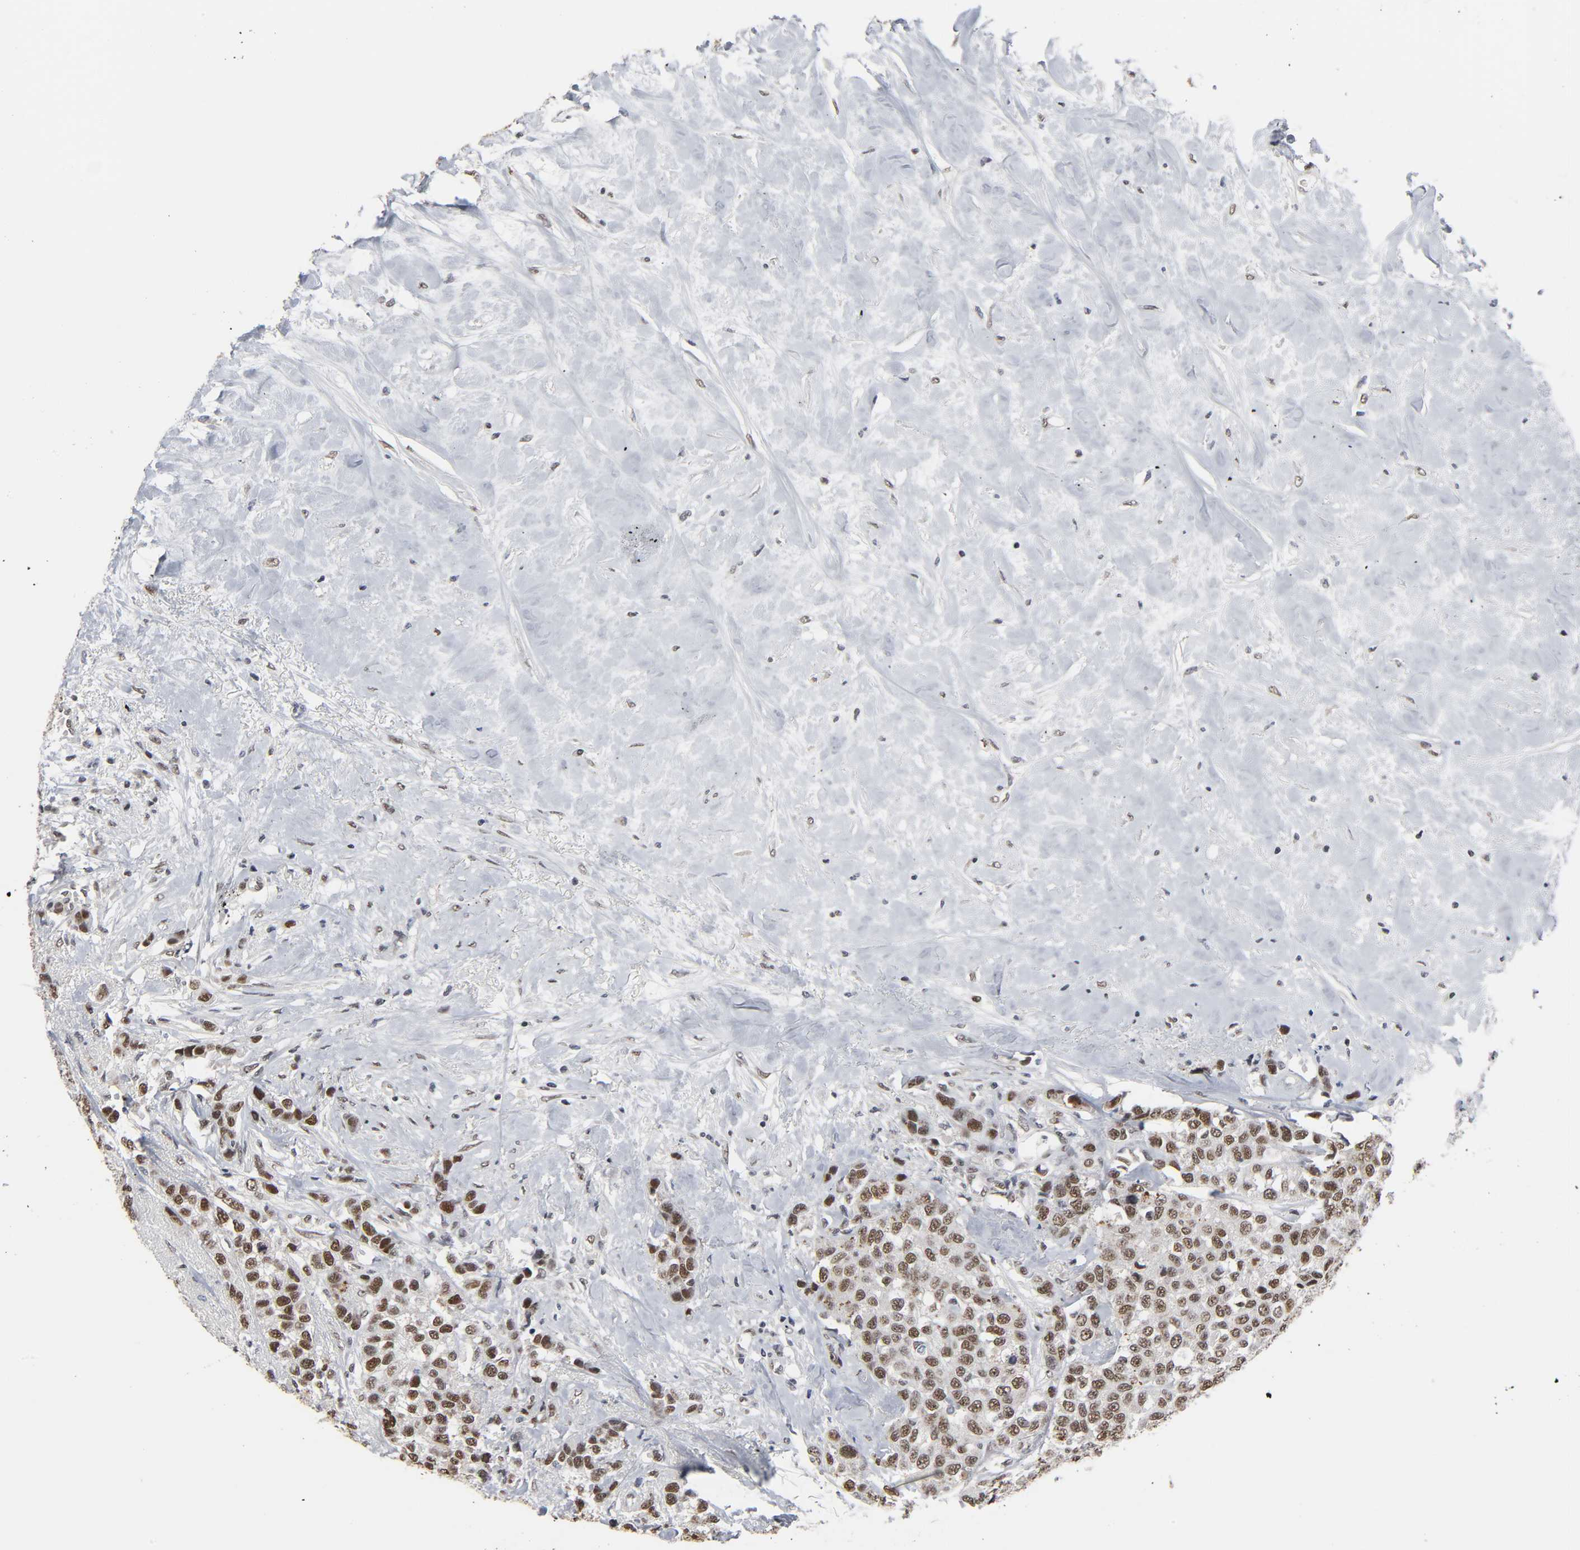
{"staining": {"intensity": "strong", "quantity": ">75%", "location": "nuclear"}, "tissue": "breast cancer", "cell_type": "Tumor cells", "image_type": "cancer", "snomed": [{"axis": "morphology", "description": "Duct carcinoma"}, {"axis": "topography", "description": "Breast"}], "caption": "This micrograph shows IHC staining of human breast cancer (invasive ductal carcinoma), with high strong nuclear expression in approximately >75% of tumor cells.", "gene": "TRIM33", "patient": {"sex": "female", "age": 51}}